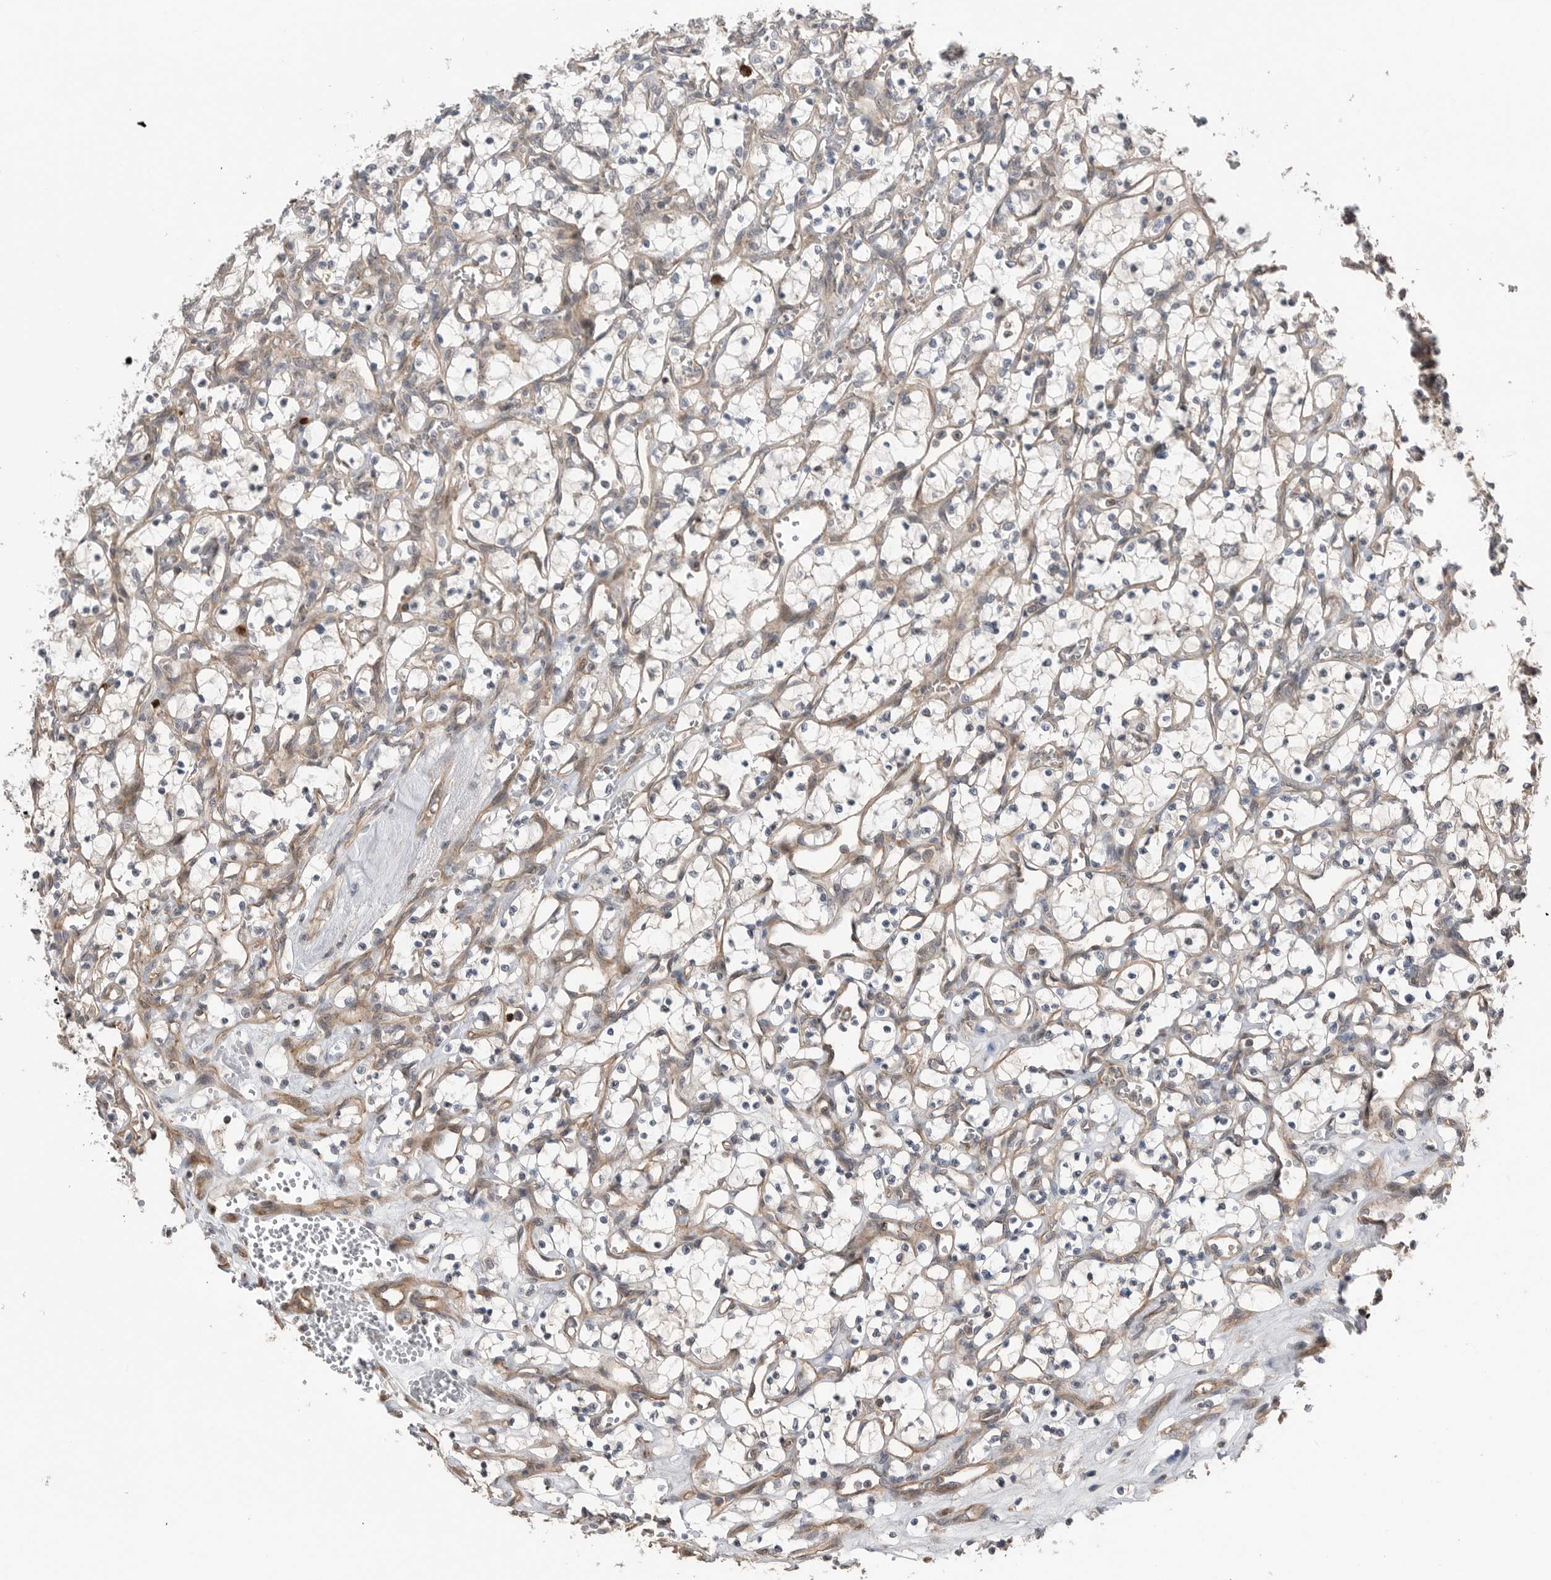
{"staining": {"intensity": "weak", "quantity": "<25%", "location": "cytoplasmic/membranous"}, "tissue": "renal cancer", "cell_type": "Tumor cells", "image_type": "cancer", "snomed": [{"axis": "morphology", "description": "Adenocarcinoma, NOS"}, {"axis": "topography", "description": "Kidney"}], "caption": "A micrograph of adenocarcinoma (renal) stained for a protein exhibits no brown staining in tumor cells.", "gene": "PEAK1", "patient": {"sex": "female", "age": 69}}